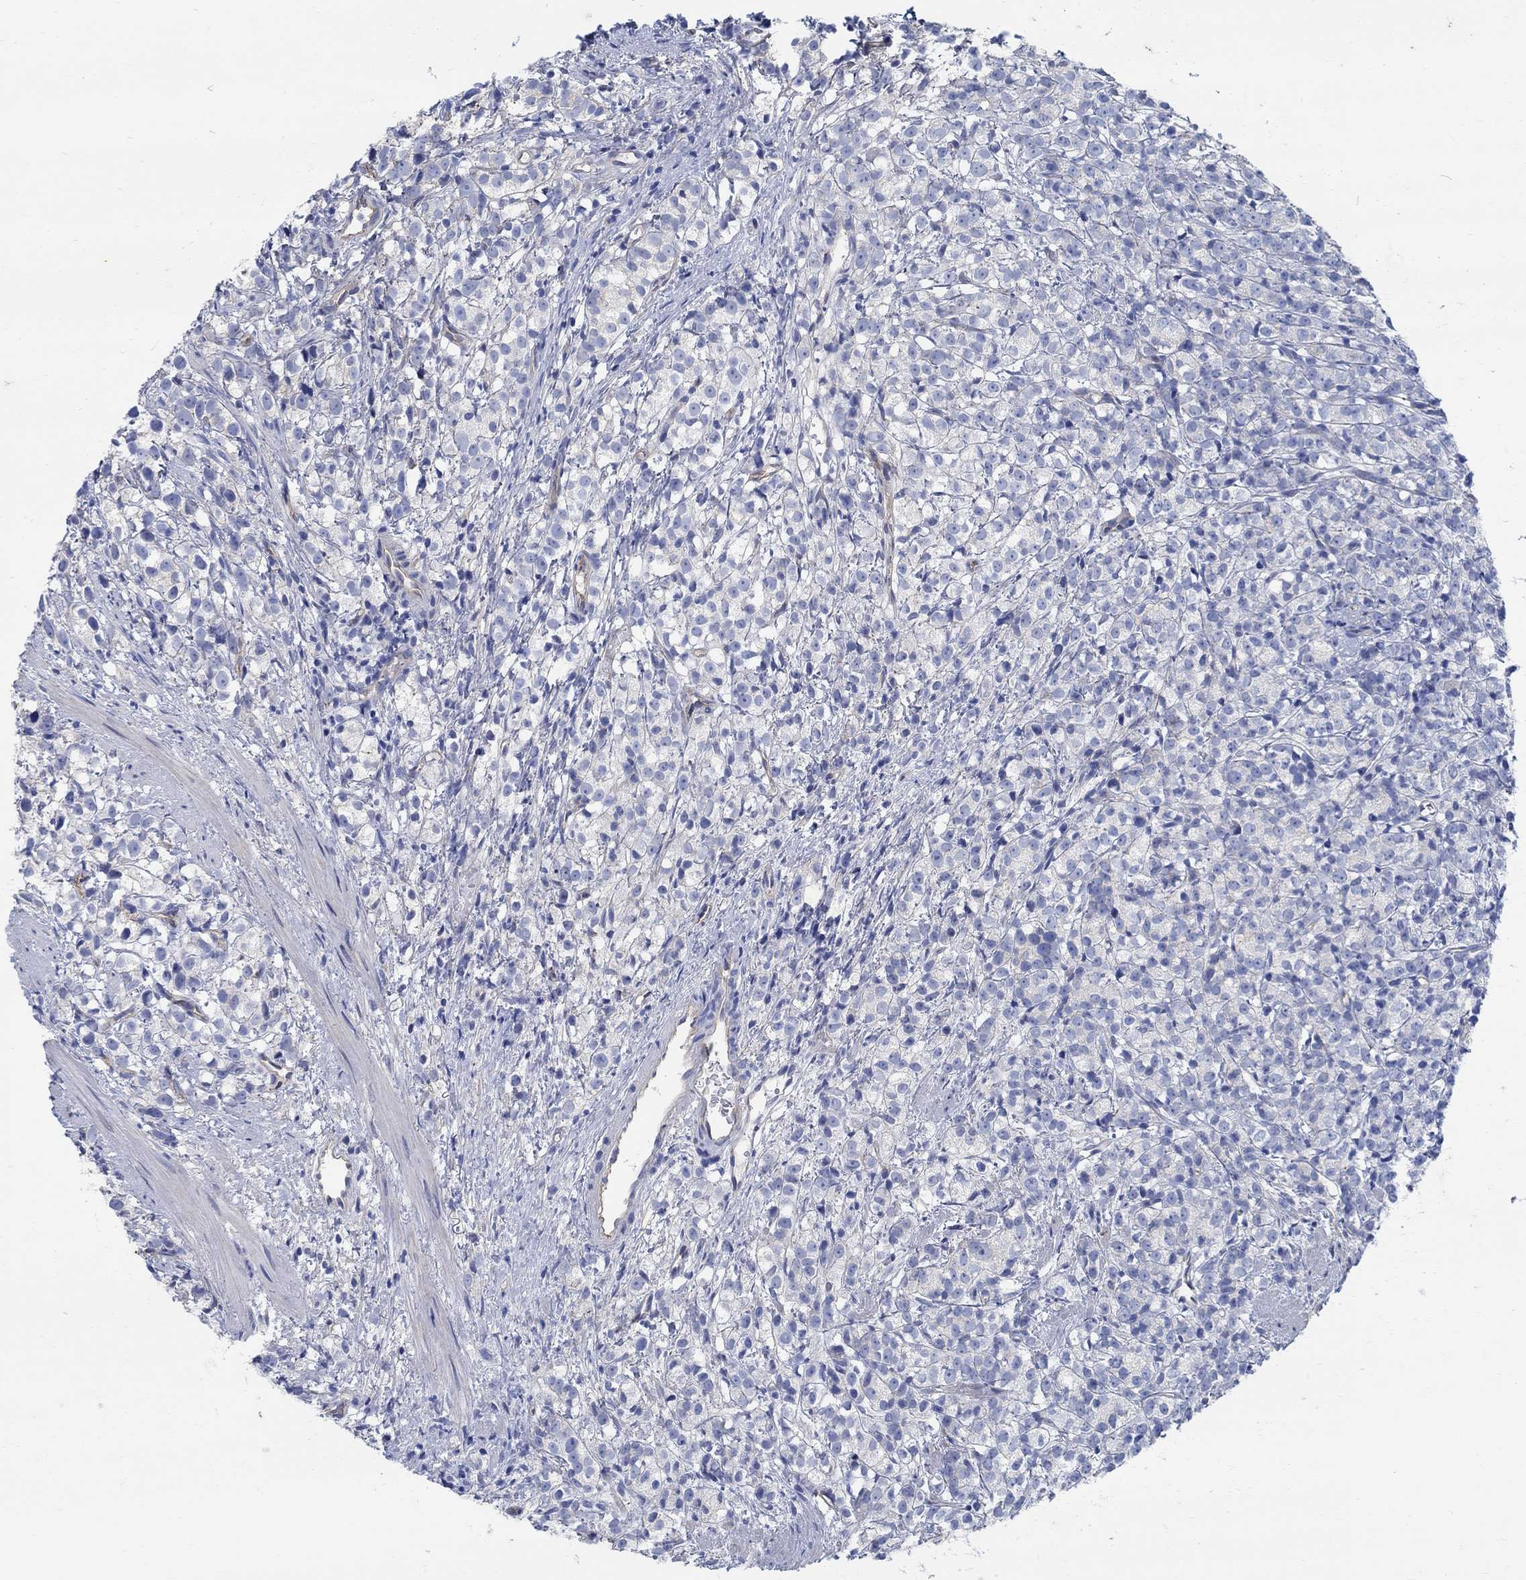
{"staining": {"intensity": "negative", "quantity": "none", "location": "none"}, "tissue": "prostate cancer", "cell_type": "Tumor cells", "image_type": "cancer", "snomed": [{"axis": "morphology", "description": "Adenocarcinoma, High grade"}, {"axis": "topography", "description": "Prostate"}], "caption": "Protein analysis of high-grade adenocarcinoma (prostate) displays no significant positivity in tumor cells. The staining is performed using DAB (3,3'-diaminobenzidine) brown chromogen with nuclei counter-stained in using hematoxylin.", "gene": "TMEM198", "patient": {"sex": "male", "age": 53}}